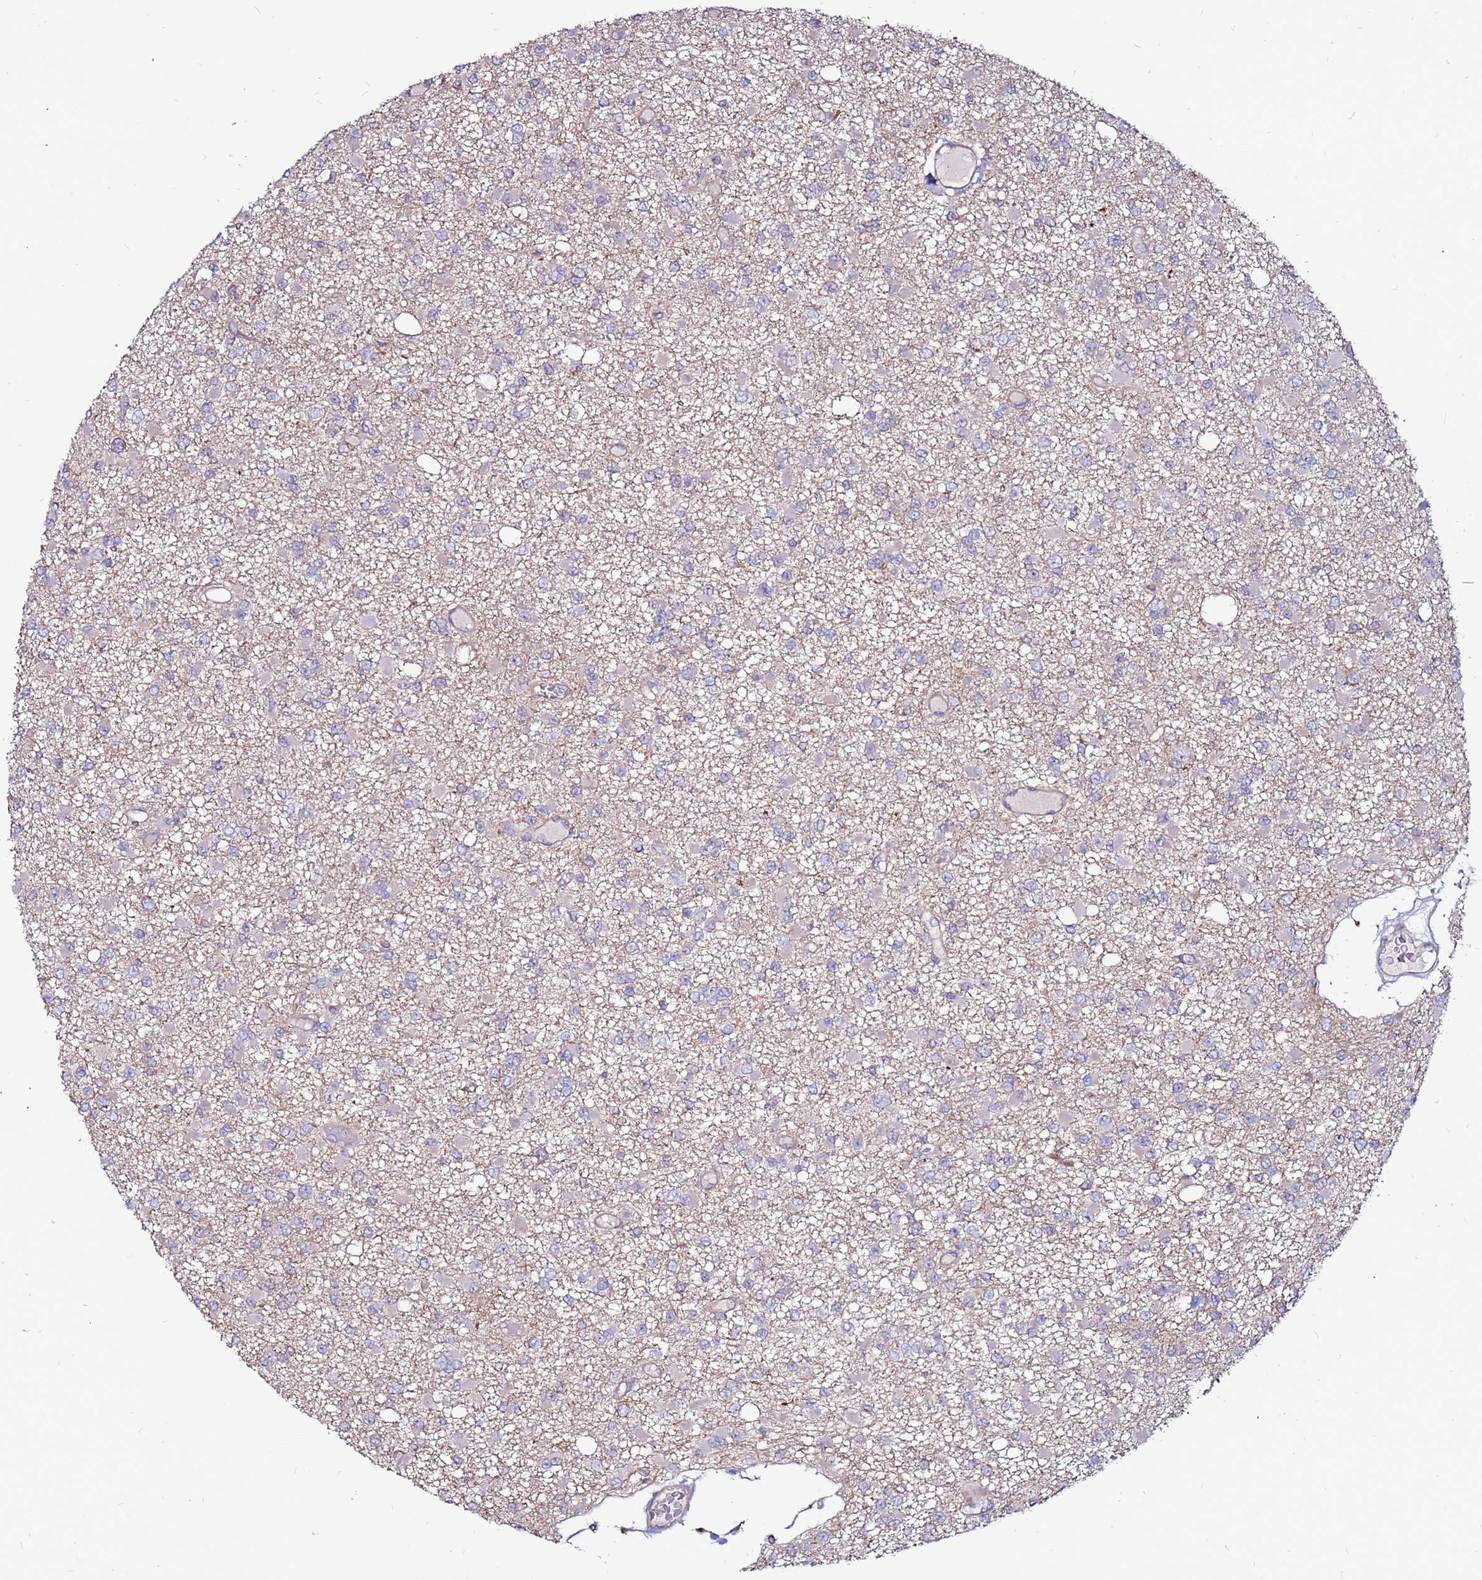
{"staining": {"intensity": "negative", "quantity": "none", "location": "none"}, "tissue": "glioma", "cell_type": "Tumor cells", "image_type": "cancer", "snomed": [{"axis": "morphology", "description": "Glioma, malignant, Low grade"}, {"axis": "topography", "description": "Brain"}], "caption": "An IHC image of glioma is shown. There is no staining in tumor cells of glioma.", "gene": "NRN1L", "patient": {"sex": "female", "age": 22}}